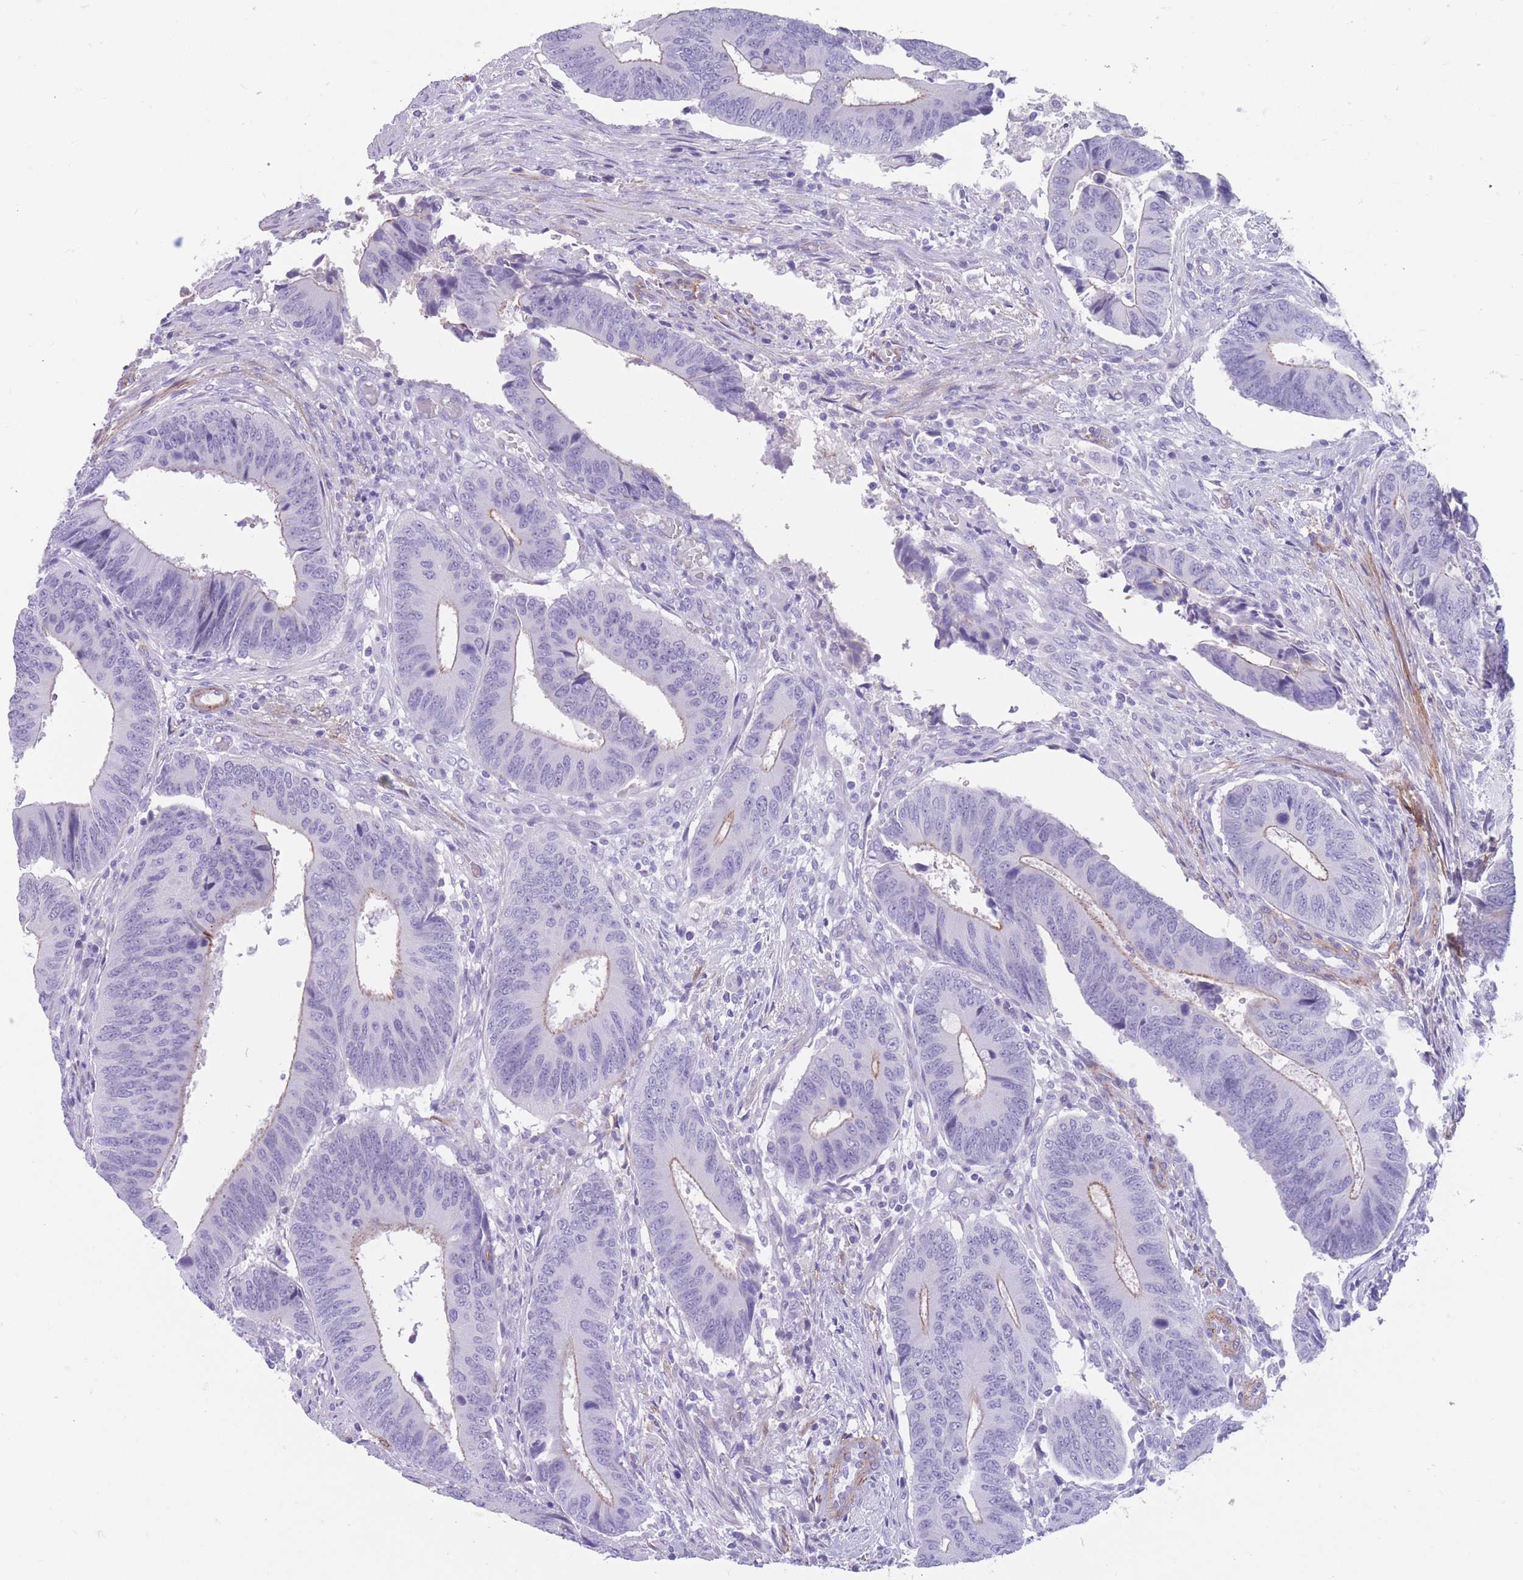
{"staining": {"intensity": "negative", "quantity": "none", "location": "none"}, "tissue": "colorectal cancer", "cell_type": "Tumor cells", "image_type": "cancer", "snomed": [{"axis": "morphology", "description": "Adenocarcinoma, NOS"}, {"axis": "topography", "description": "Colon"}], "caption": "Immunohistochemistry (IHC) of colorectal adenocarcinoma demonstrates no staining in tumor cells. (DAB immunohistochemistry (IHC), high magnification).", "gene": "DPYD", "patient": {"sex": "male", "age": 87}}